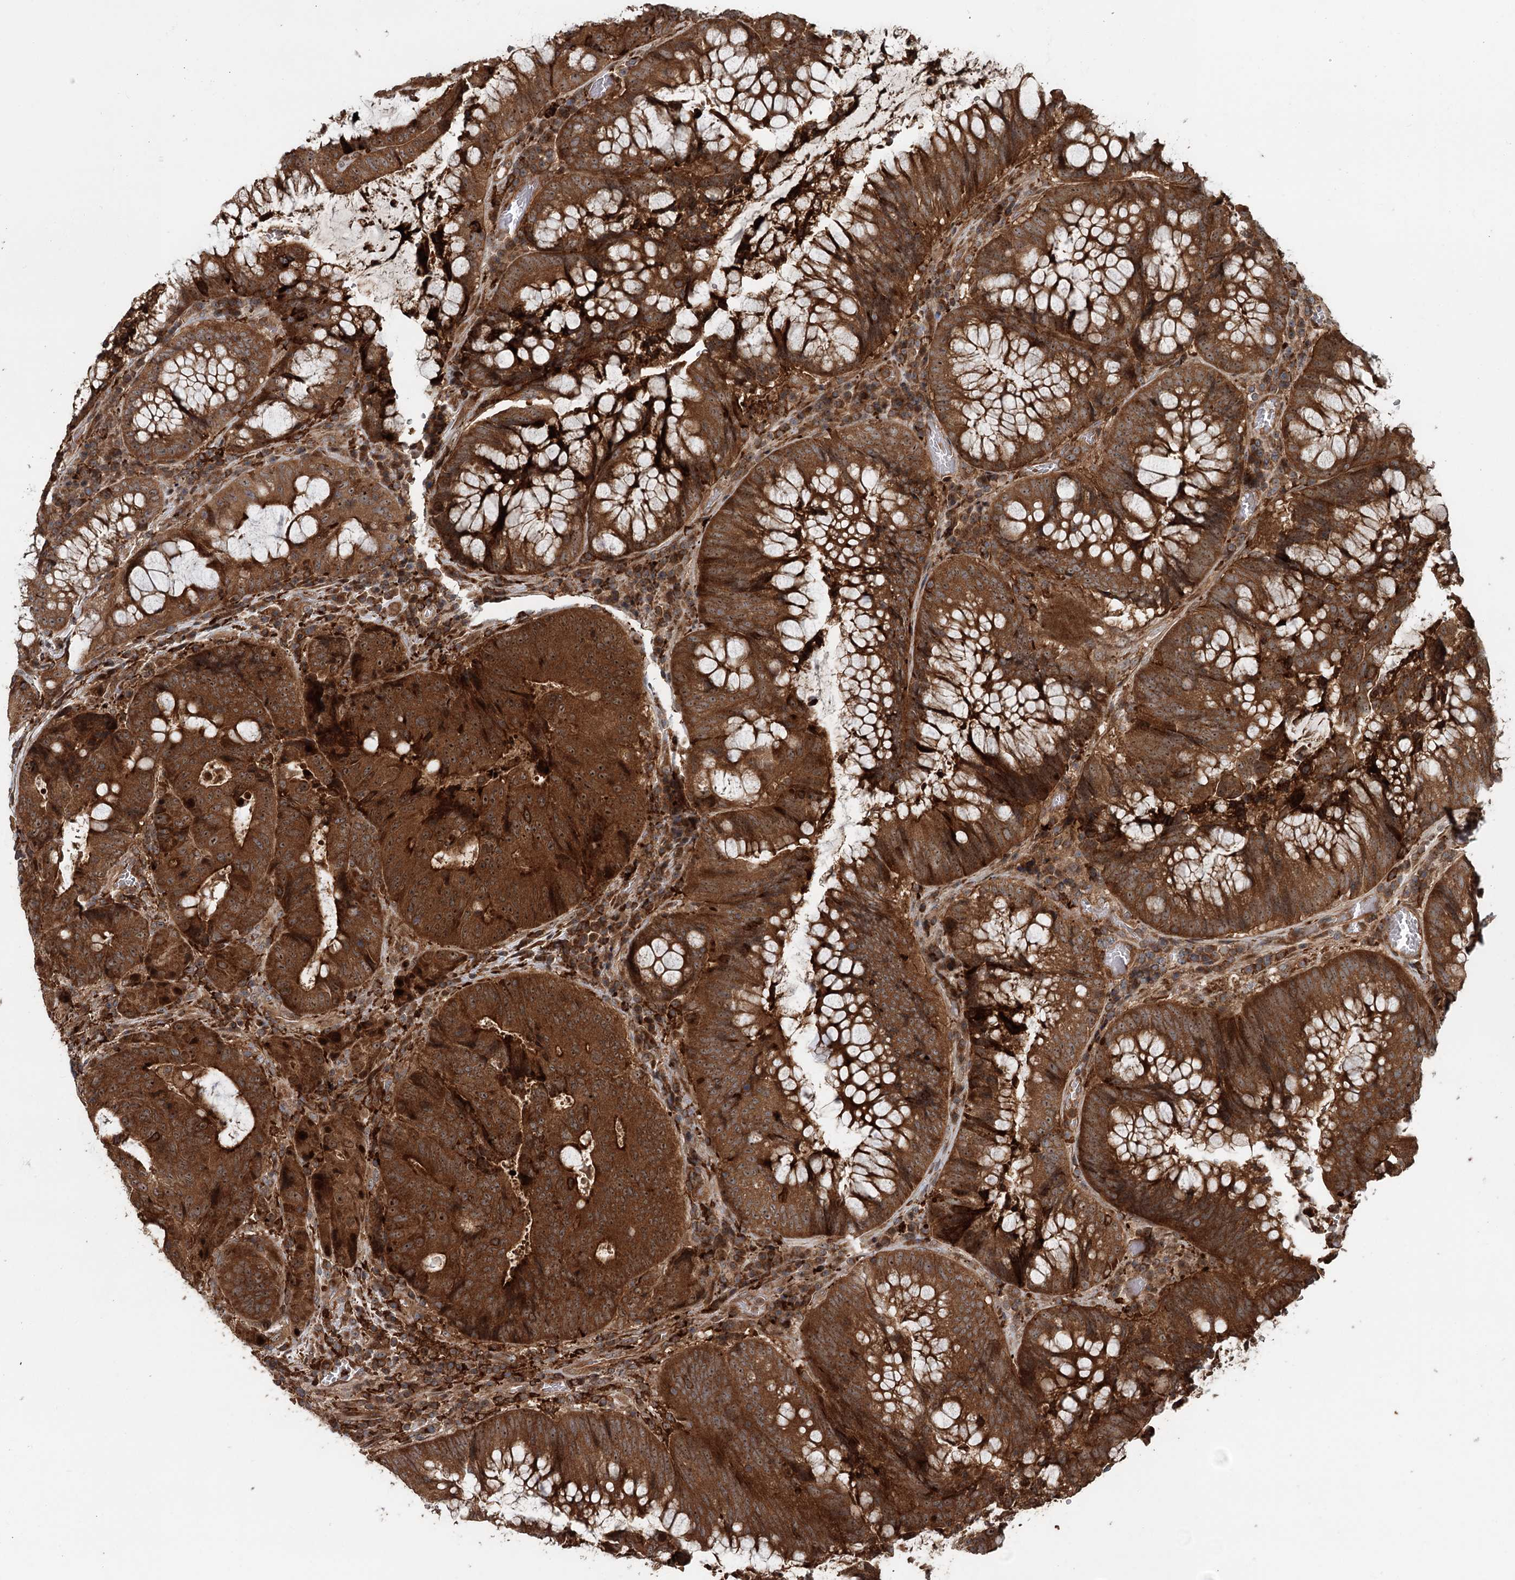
{"staining": {"intensity": "strong", "quantity": ">75%", "location": "cytoplasmic/membranous"}, "tissue": "colorectal cancer", "cell_type": "Tumor cells", "image_type": "cancer", "snomed": [{"axis": "morphology", "description": "Adenocarcinoma, NOS"}, {"axis": "topography", "description": "Rectum"}], "caption": "The micrograph shows a brown stain indicating the presence of a protein in the cytoplasmic/membranous of tumor cells in colorectal adenocarcinoma.", "gene": "RNF111", "patient": {"sex": "male", "age": 69}}